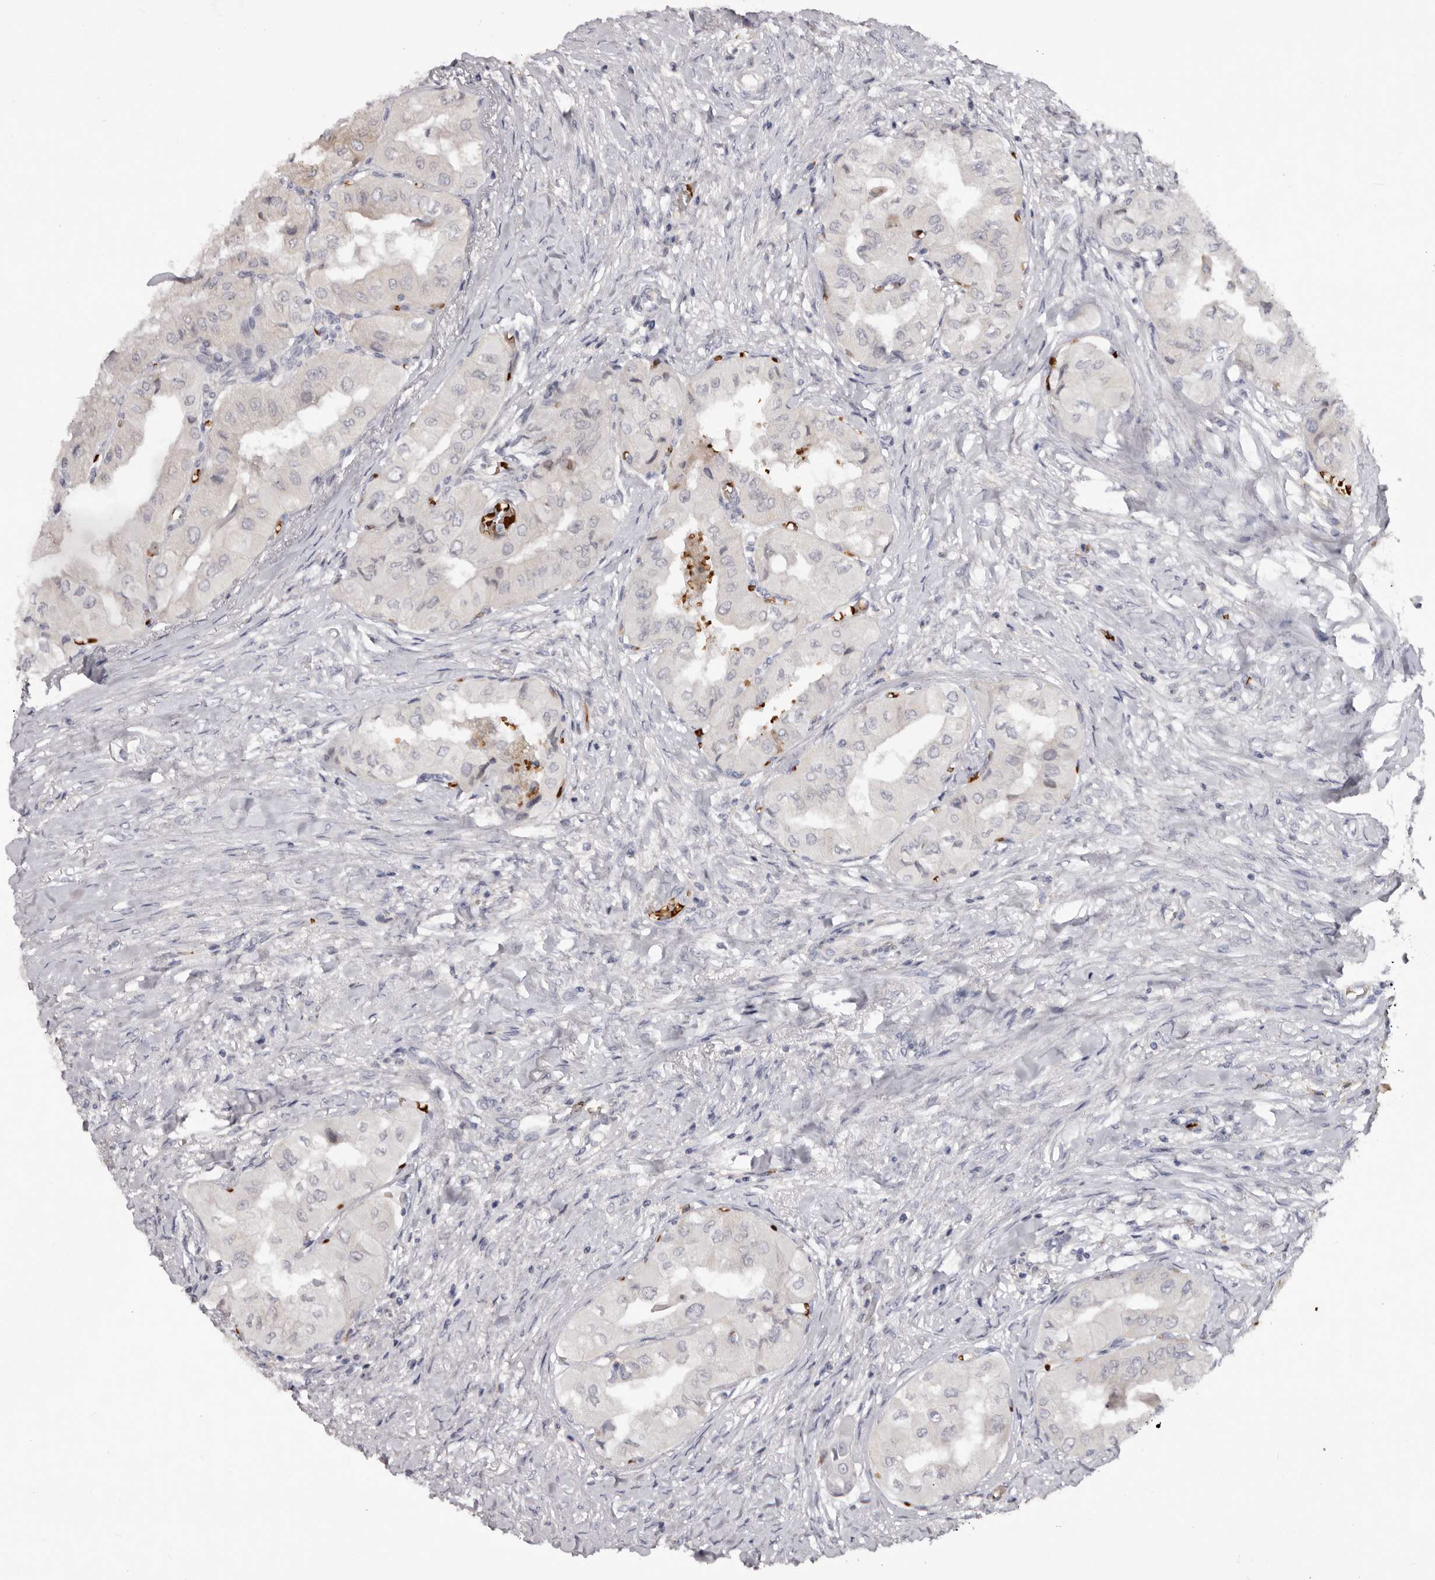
{"staining": {"intensity": "negative", "quantity": "none", "location": "none"}, "tissue": "thyroid cancer", "cell_type": "Tumor cells", "image_type": "cancer", "snomed": [{"axis": "morphology", "description": "Papillary adenocarcinoma, NOS"}, {"axis": "topography", "description": "Thyroid gland"}], "caption": "Immunohistochemical staining of thyroid papillary adenocarcinoma demonstrates no significant positivity in tumor cells. (DAB IHC visualized using brightfield microscopy, high magnification).", "gene": "TNR", "patient": {"sex": "female", "age": 59}}